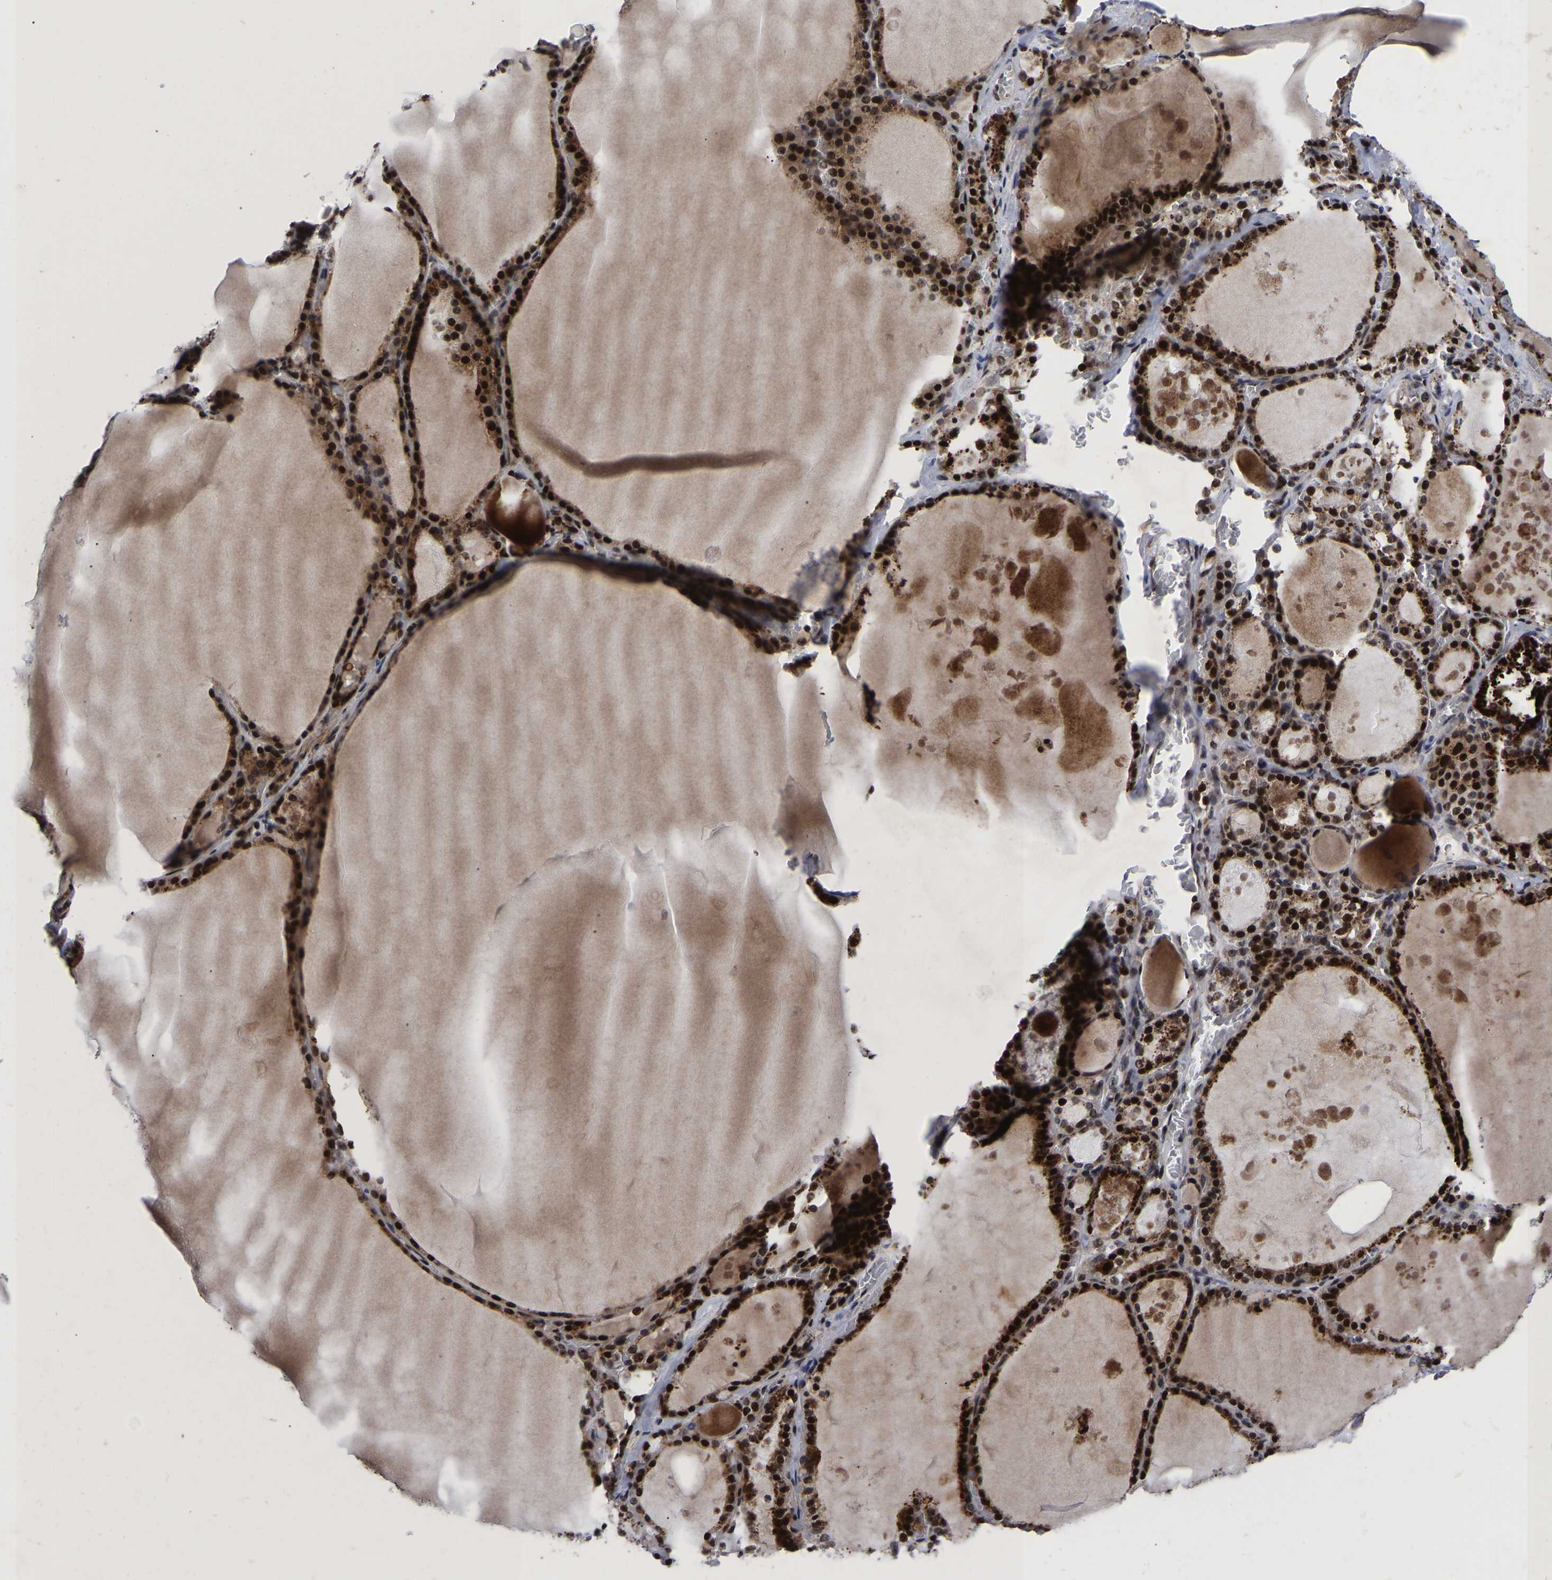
{"staining": {"intensity": "strong", "quantity": ">75%", "location": "nuclear"}, "tissue": "thyroid gland", "cell_type": "Glandular cells", "image_type": "normal", "snomed": [{"axis": "morphology", "description": "Normal tissue, NOS"}, {"axis": "topography", "description": "Thyroid gland"}], "caption": "About >75% of glandular cells in benign human thyroid gland reveal strong nuclear protein staining as visualized by brown immunohistochemical staining.", "gene": "JUNB", "patient": {"sex": "male", "age": 56}}